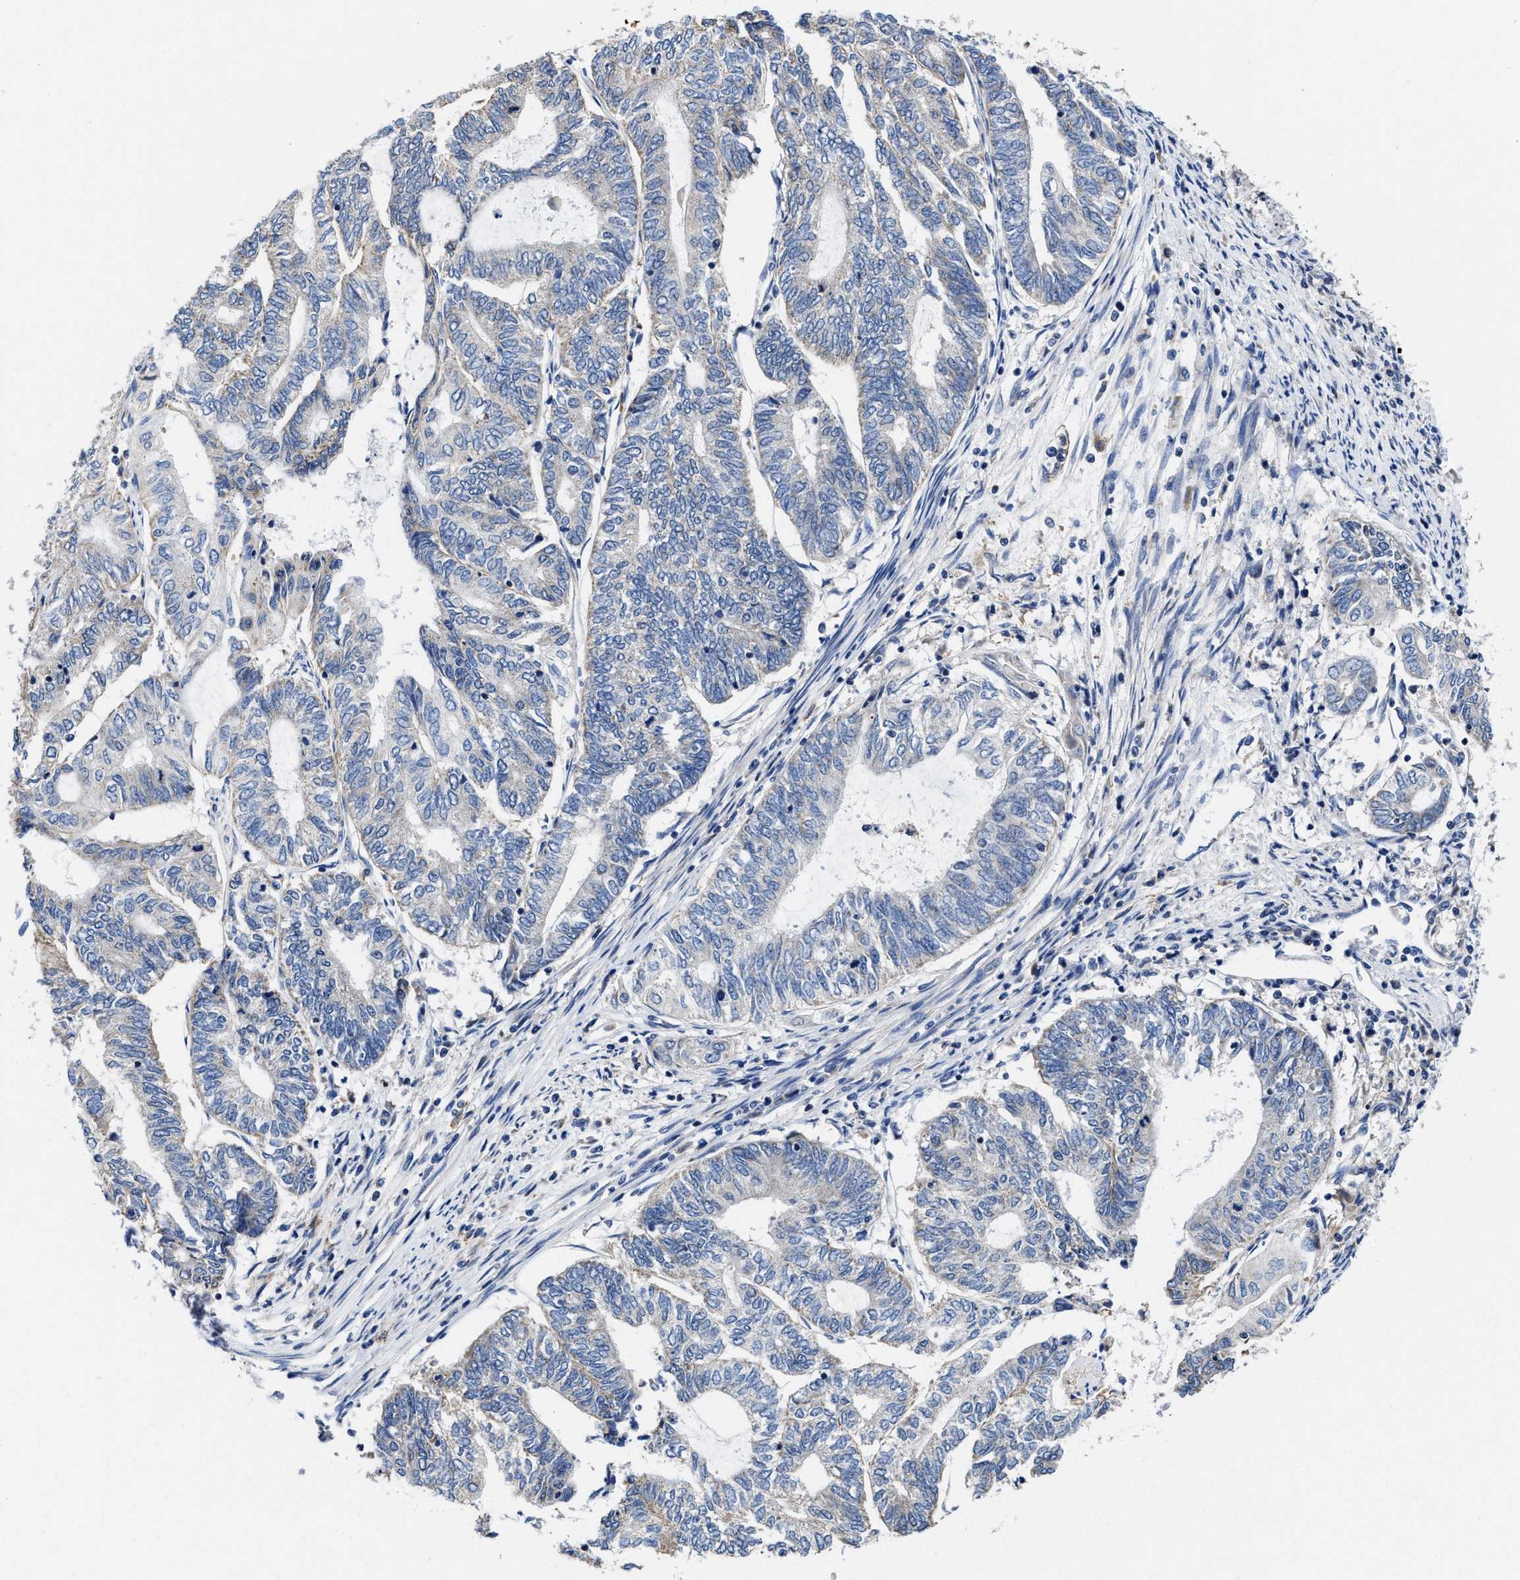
{"staining": {"intensity": "negative", "quantity": "none", "location": "none"}, "tissue": "endometrial cancer", "cell_type": "Tumor cells", "image_type": "cancer", "snomed": [{"axis": "morphology", "description": "Adenocarcinoma, NOS"}, {"axis": "topography", "description": "Uterus"}, {"axis": "topography", "description": "Endometrium"}], "caption": "High magnification brightfield microscopy of endometrial cancer (adenocarcinoma) stained with DAB (brown) and counterstained with hematoxylin (blue): tumor cells show no significant expression.", "gene": "TMEM30A", "patient": {"sex": "female", "age": 70}}